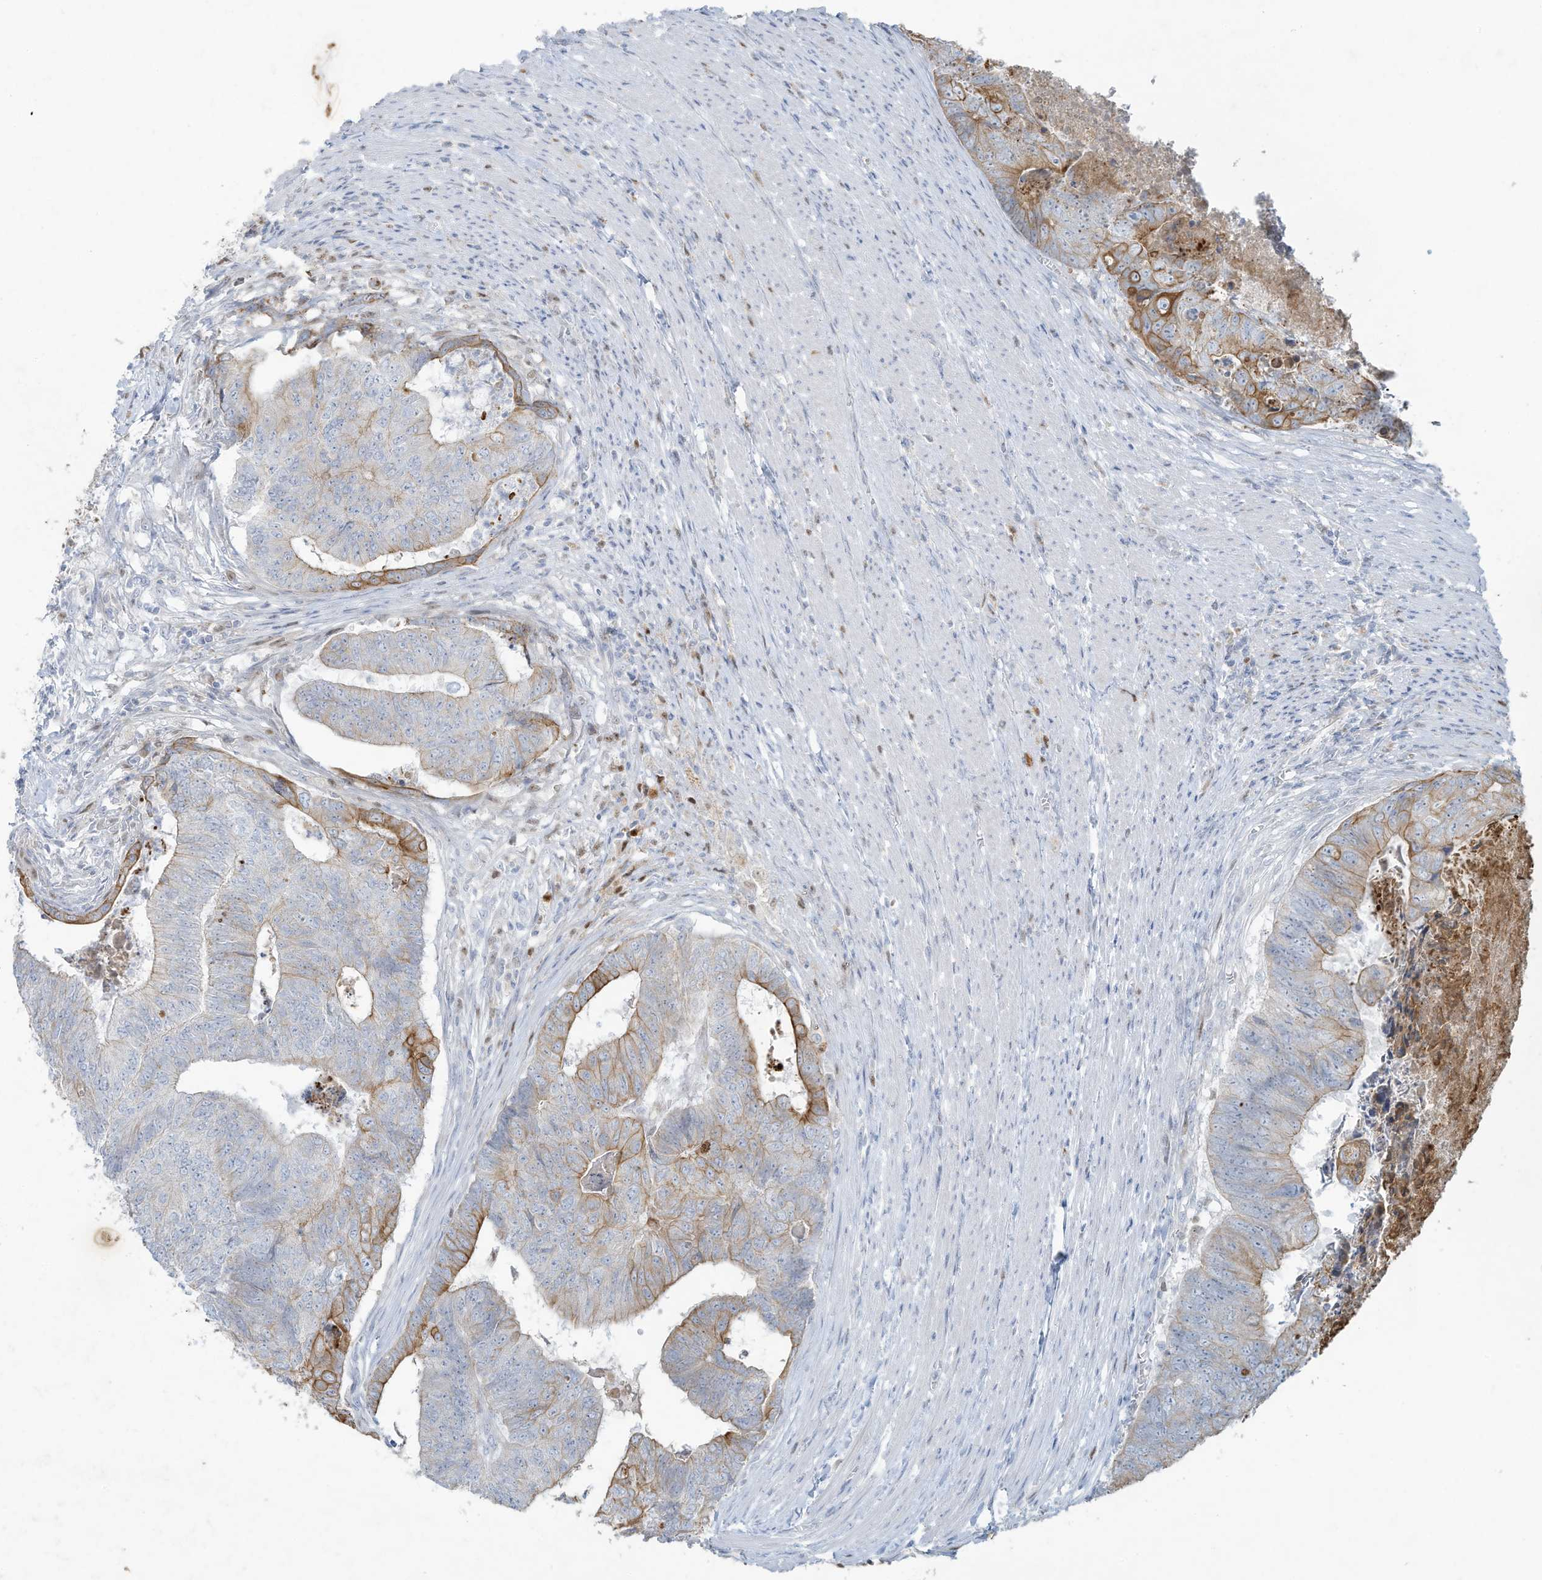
{"staining": {"intensity": "moderate", "quantity": "25%-75%", "location": "cytoplasmic/membranous"}, "tissue": "colorectal cancer", "cell_type": "Tumor cells", "image_type": "cancer", "snomed": [{"axis": "morphology", "description": "Adenocarcinoma, NOS"}, {"axis": "topography", "description": "Colon"}], "caption": "Moderate cytoplasmic/membranous expression is seen in approximately 25%-75% of tumor cells in adenocarcinoma (colorectal).", "gene": "TUBE1", "patient": {"sex": "female", "age": 67}}